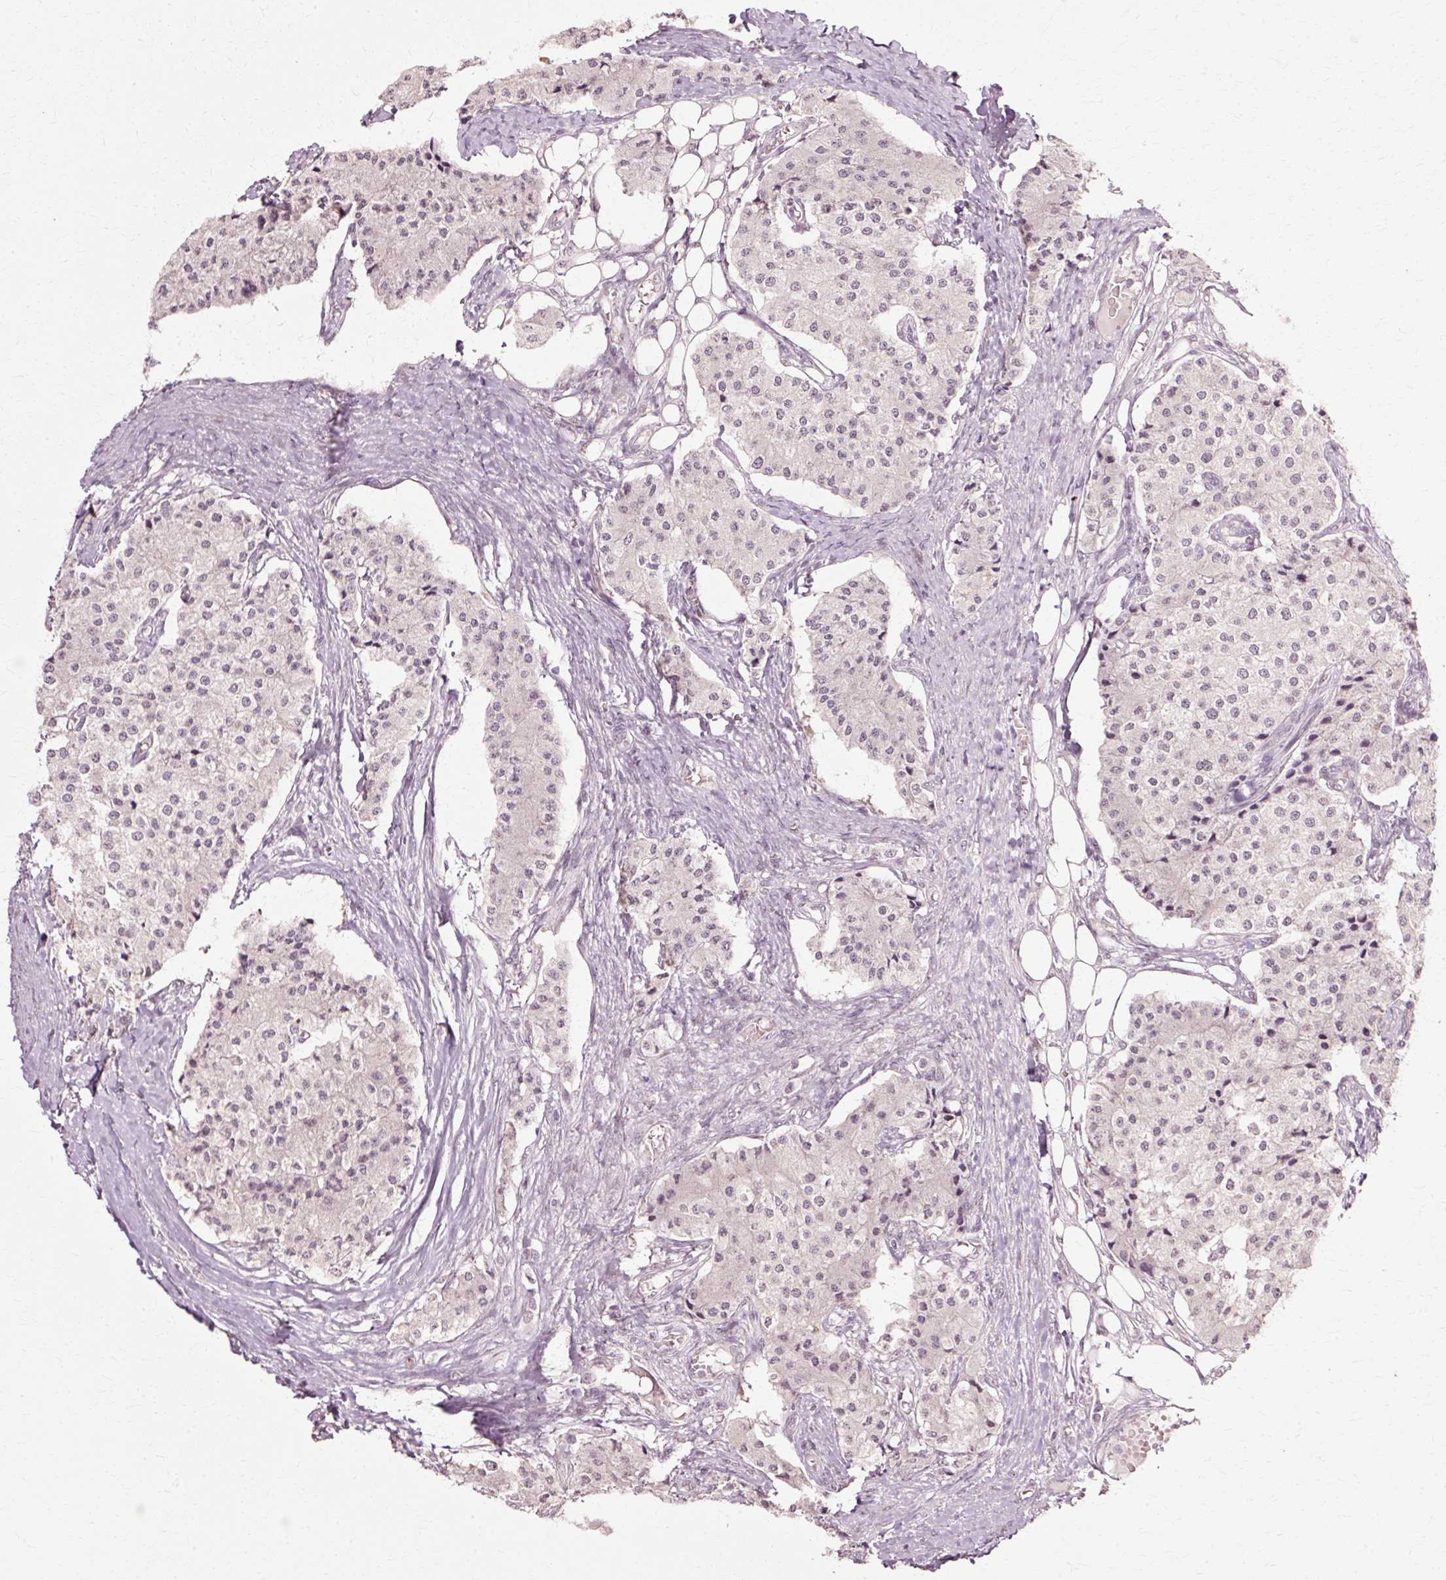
{"staining": {"intensity": "negative", "quantity": "none", "location": "none"}, "tissue": "carcinoid", "cell_type": "Tumor cells", "image_type": "cancer", "snomed": [{"axis": "morphology", "description": "Carcinoid, malignant, NOS"}, {"axis": "topography", "description": "Colon"}], "caption": "Immunohistochemistry of carcinoid exhibits no expression in tumor cells.", "gene": "RGPD5", "patient": {"sex": "female", "age": 52}}